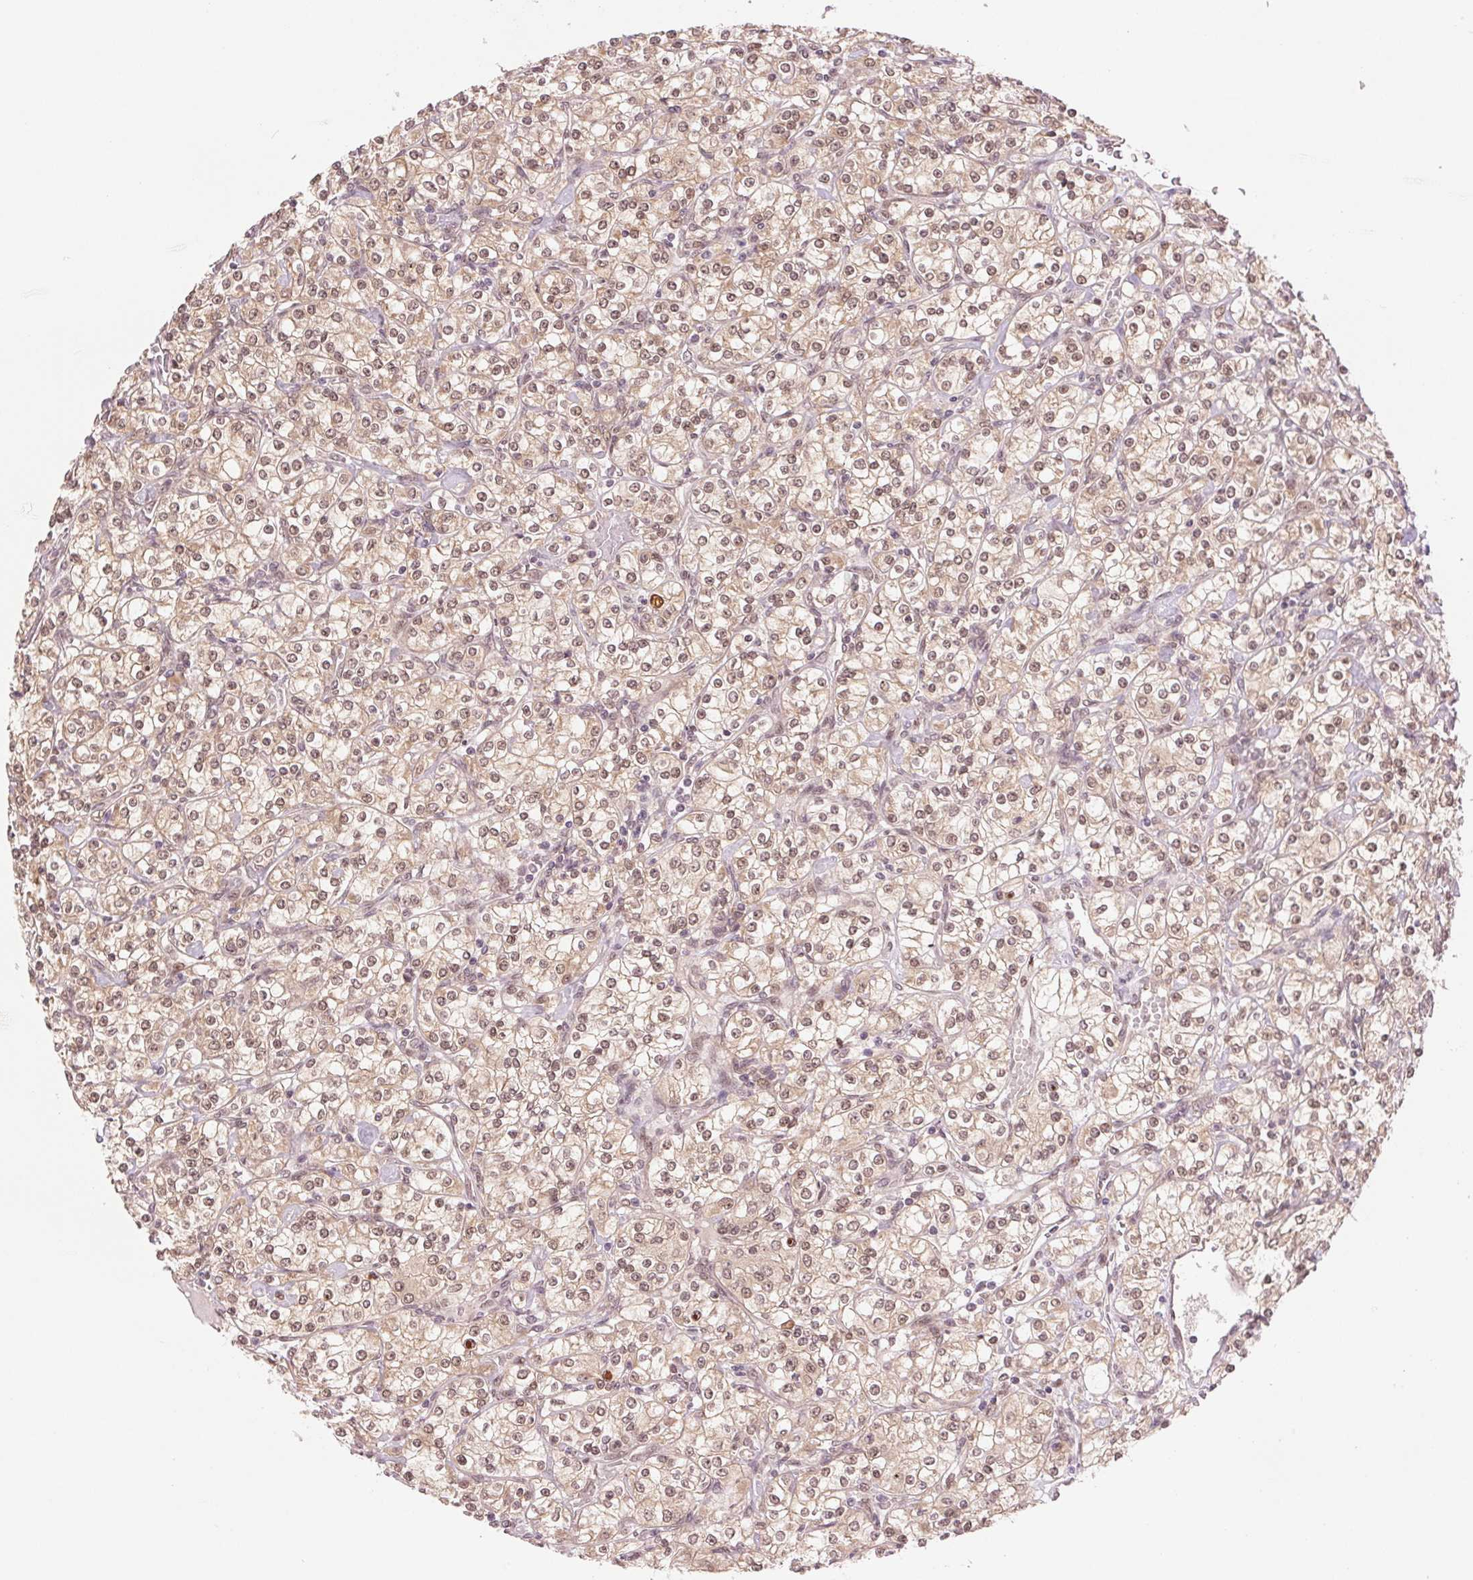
{"staining": {"intensity": "moderate", "quantity": ">75%", "location": "cytoplasmic/membranous,nuclear"}, "tissue": "renal cancer", "cell_type": "Tumor cells", "image_type": "cancer", "snomed": [{"axis": "morphology", "description": "Adenocarcinoma, NOS"}, {"axis": "topography", "description": "Kidney"}], "caption": "Immunohistochemistry (IHC) micrograph of neoplastic tissue: human renal adenocarcinoma stained using immunohistochemistry shows medium levels of moderate protein expression localized specifically in the cytoplasmic/membranous and nuclear of tumor cells, appearing as a cytoplasmic/membranous and nuclear brown color.", "gene": "ERI3", "patient": {"sex": "male", "age": 77}}